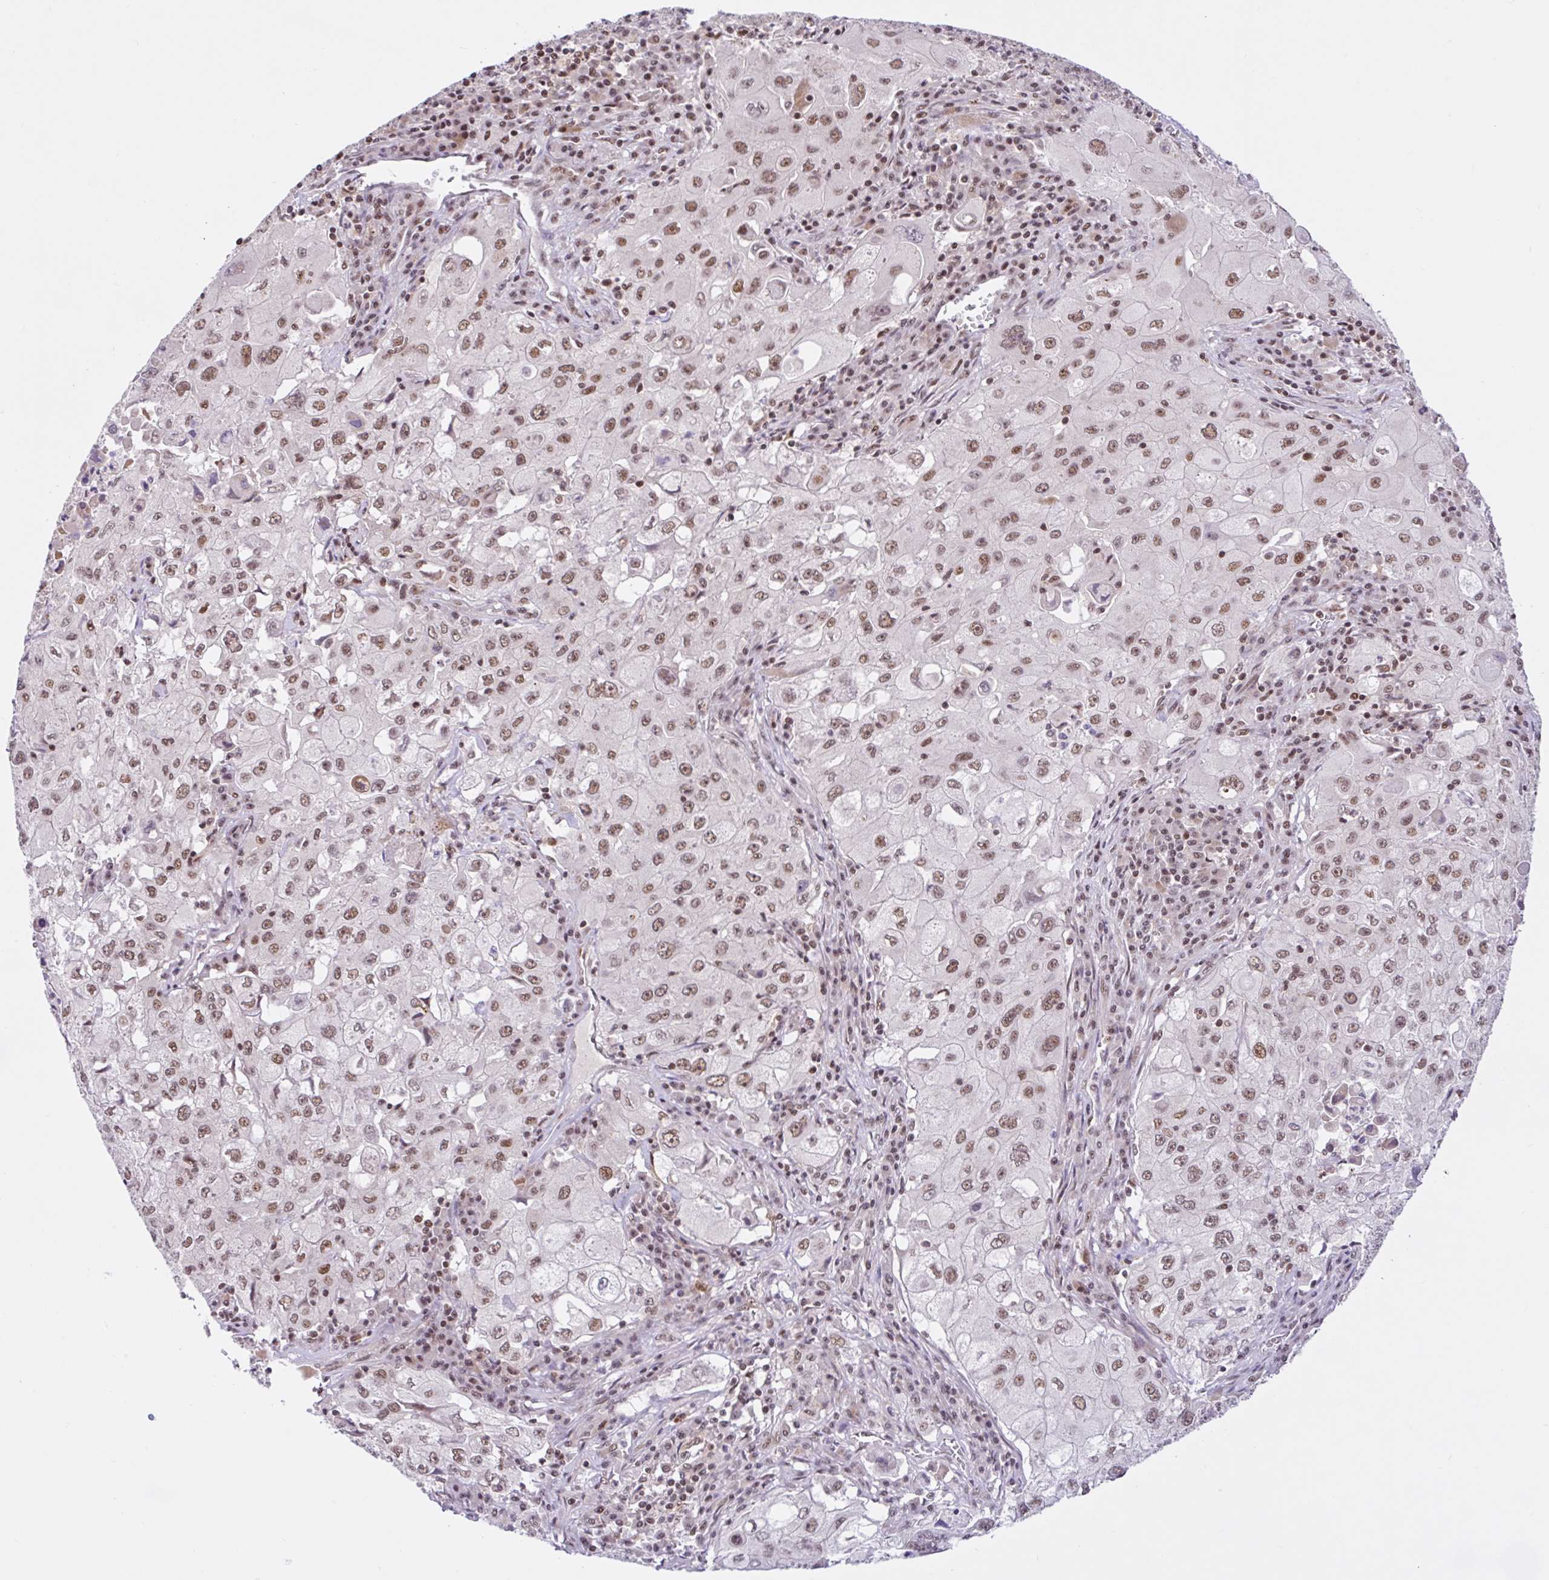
{"staining": {"intensity": "weak", "quantity": ">75%", "location": "nuclear"}, "tissue": "lung cancer", "cell_type": "Tumor cells", "image_type": "cancer", "snomed": [{"axis": "morphology", "description": "Squamous cell carcinoma, NOS"}, {"axis": "topography", "description": "Lung"}], "caption": "Squamous cell carcinoma (lung) was stained to show a protein in brown. There is low levels of weak nuclear expression in about >75% of tumor cells.", "gene": "CCDC12", "patient": {"sex": "male", "age": 63}}